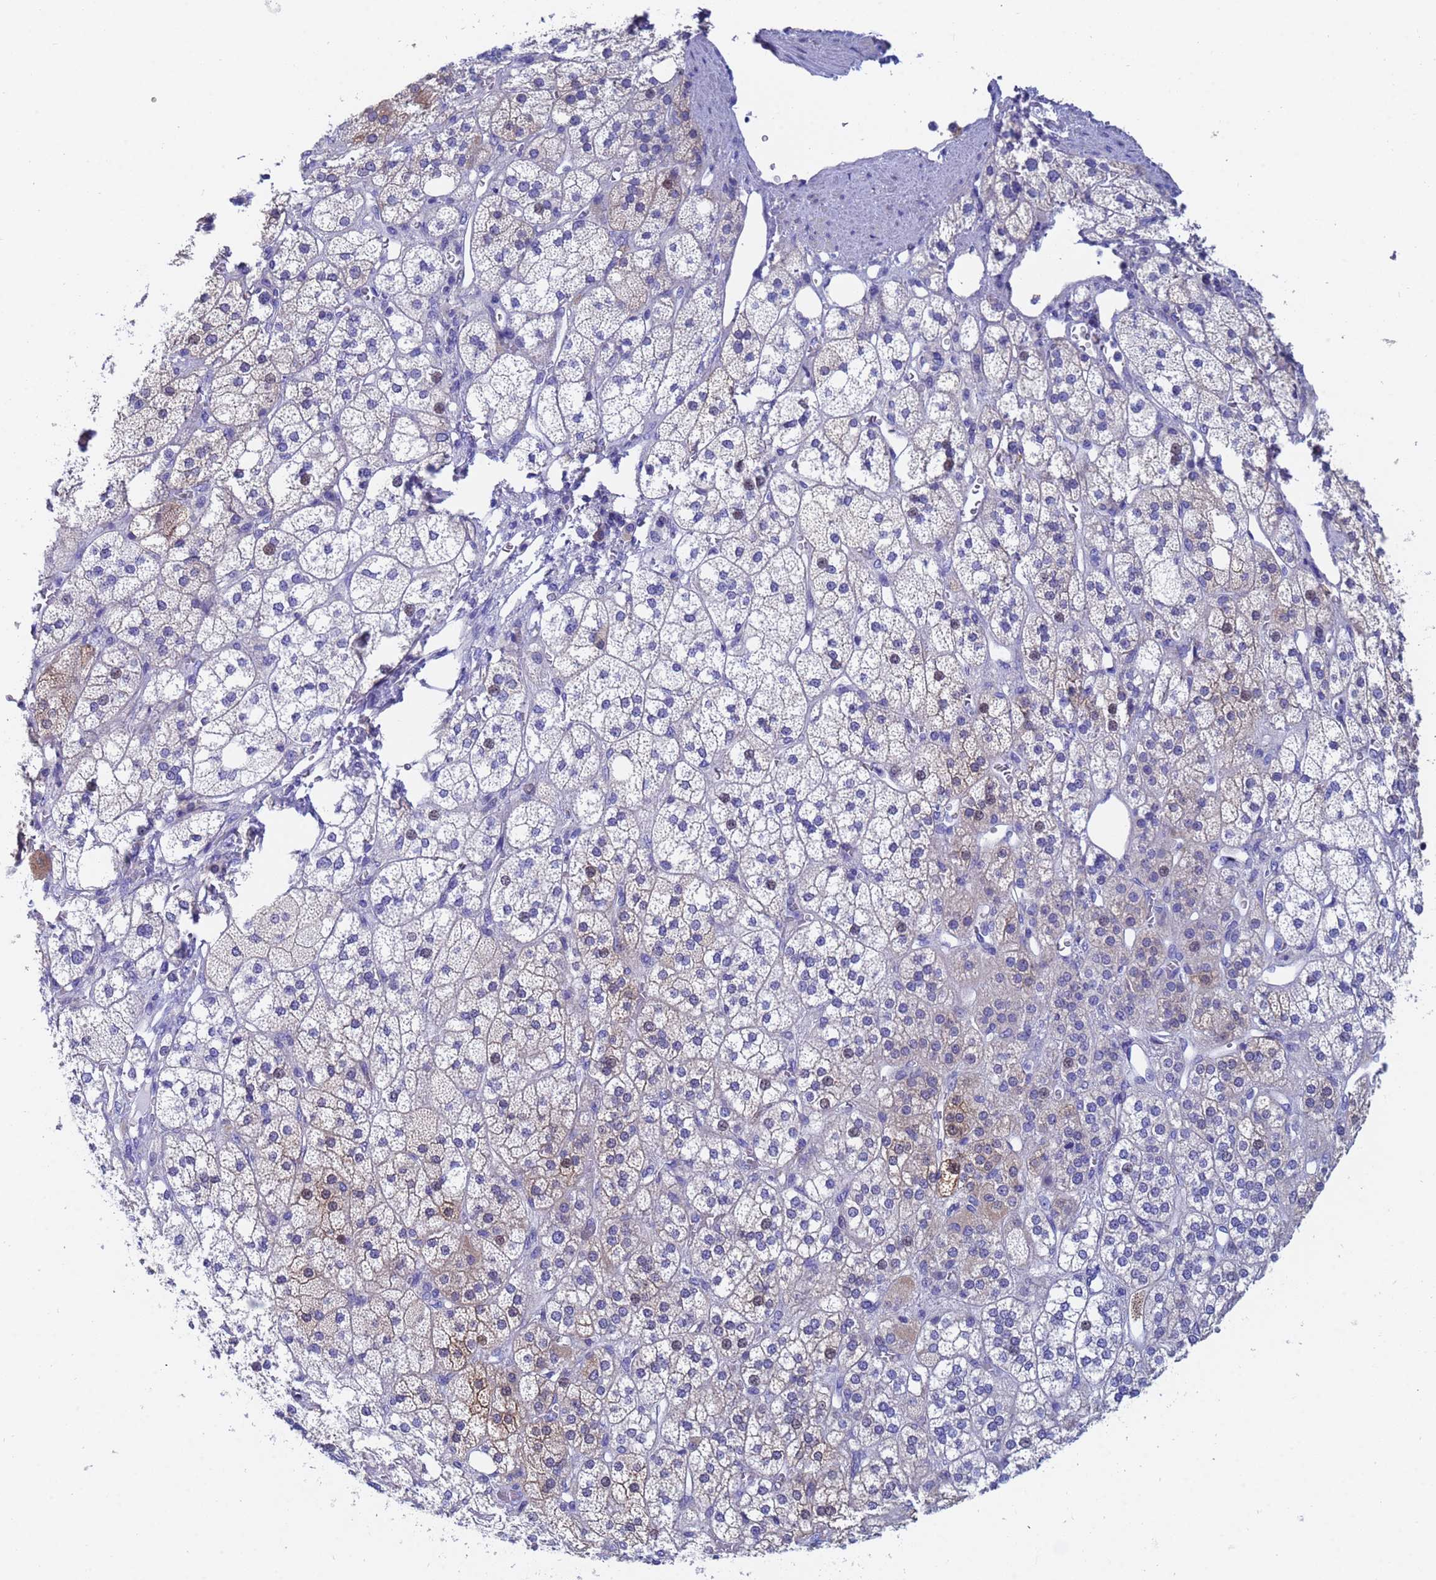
{"staining": {"intensity": "moderate", "quantity": "25%-75%", "location": "cytoplasmic/membranous,nuclear"}, "tissue": "adrenal gland", "cell_type": "Glandular cells", "image_type": "normal", "snomed": [{"axis": "morphology", "description": "Normal tissue, NOS"}, {"axis": "topography", "description": "Adrenal gland"}], "caption": "DAB immunohistochemical staining of normal adrenal gland displays moderate cytoplasmic/membranous,nuclear protein positivity in approximately 25%-75% of glandular cells.", "gene": "UBE2O", "patient": {"sex": "male", "age": 61}}